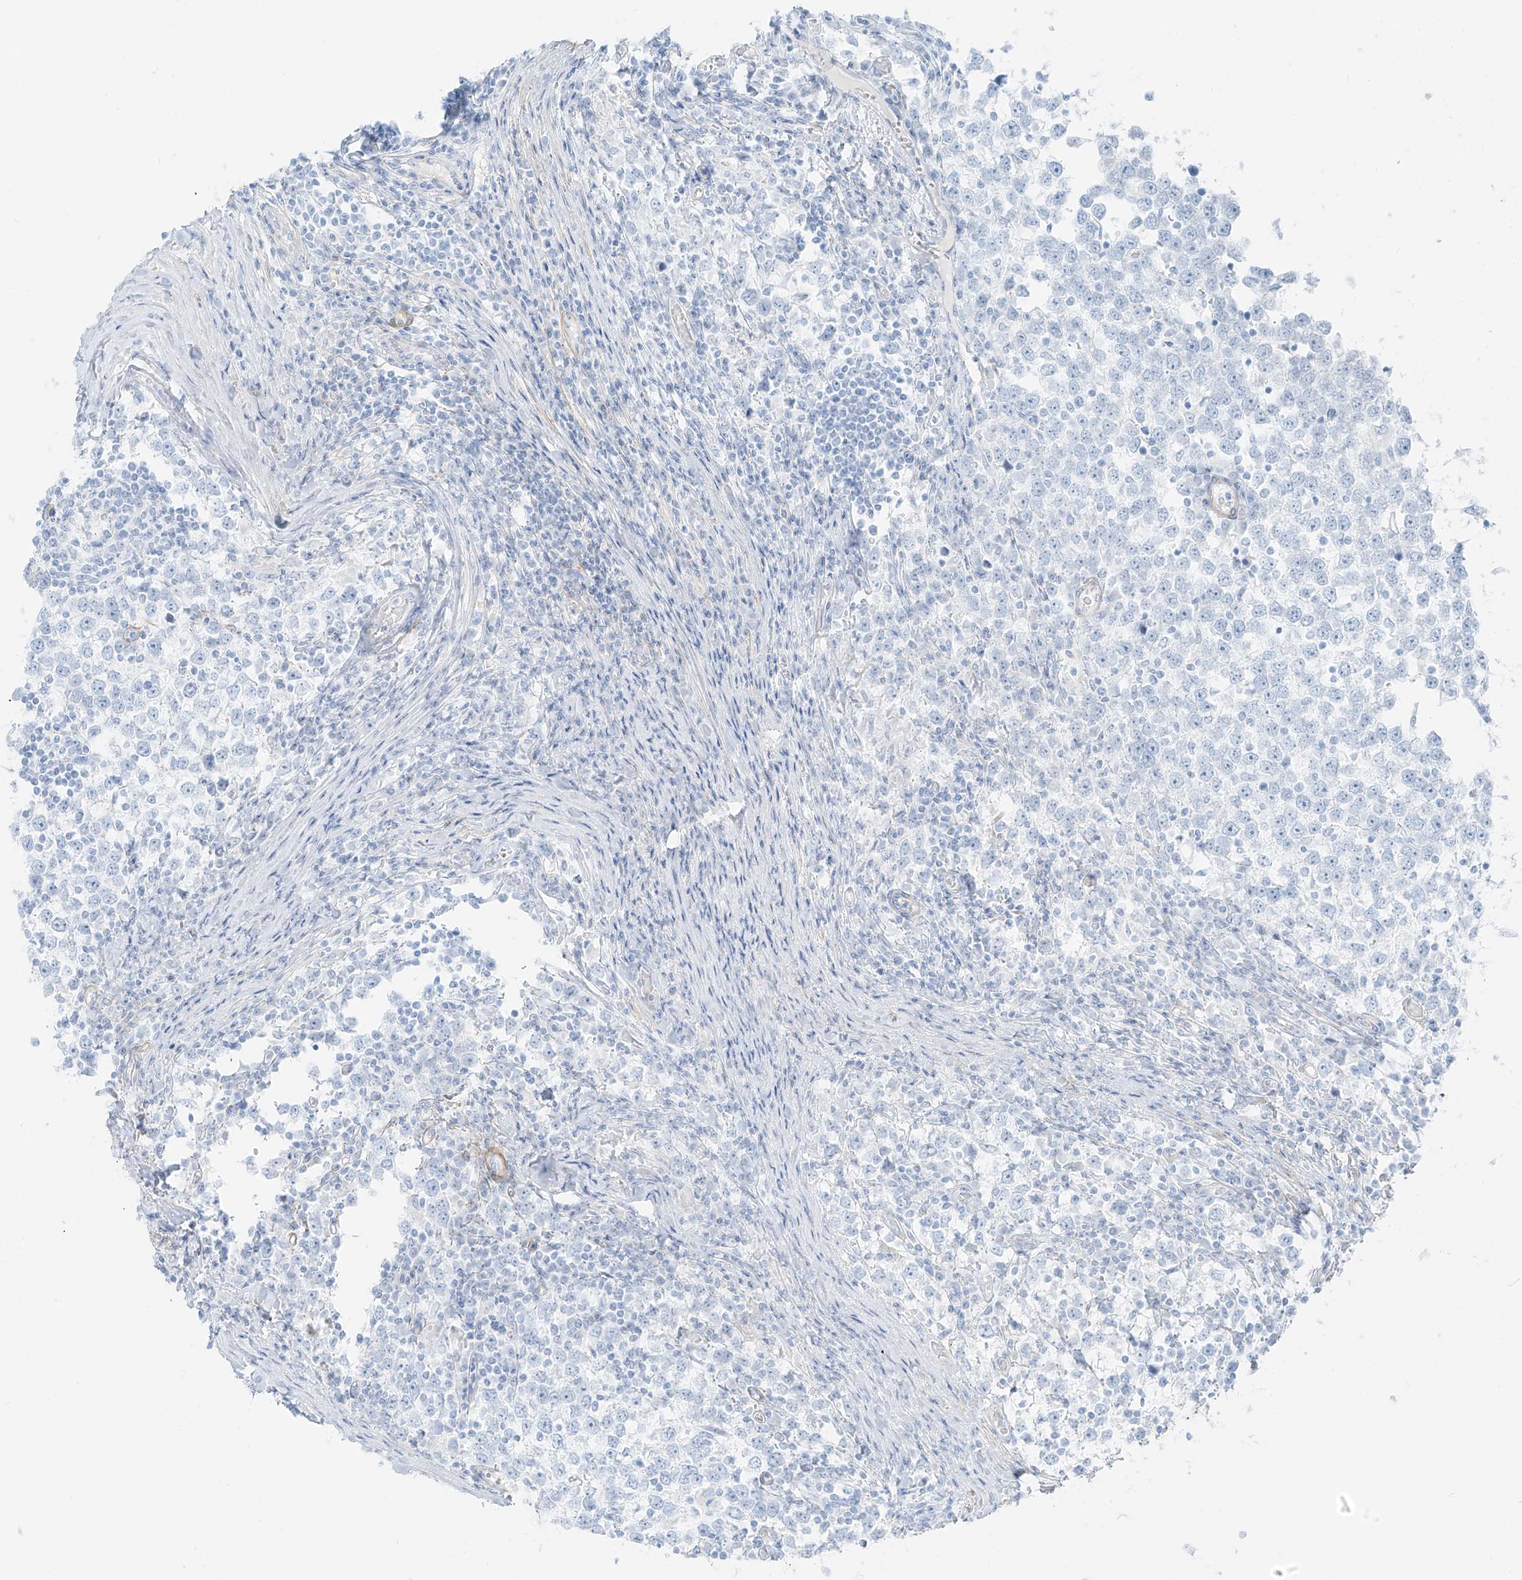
{"staining": {"intensity": "negative", "quantity": "none", "location": "none"}, "tissue": "testis cancer", "cell_type": "Tumor cells", "image_type": "cancer", "snomed": [{"axis": "morphology", "description": "Seminoma, NOS"}, {"axis": "topography", "description": "Testis"}], "caption": "Immunohistochemical staining of human seminoma (testis) shows no significant positivity in tumor cells.", "gene": "SMCP", "patient": {"sex": "male", "age": 65}}